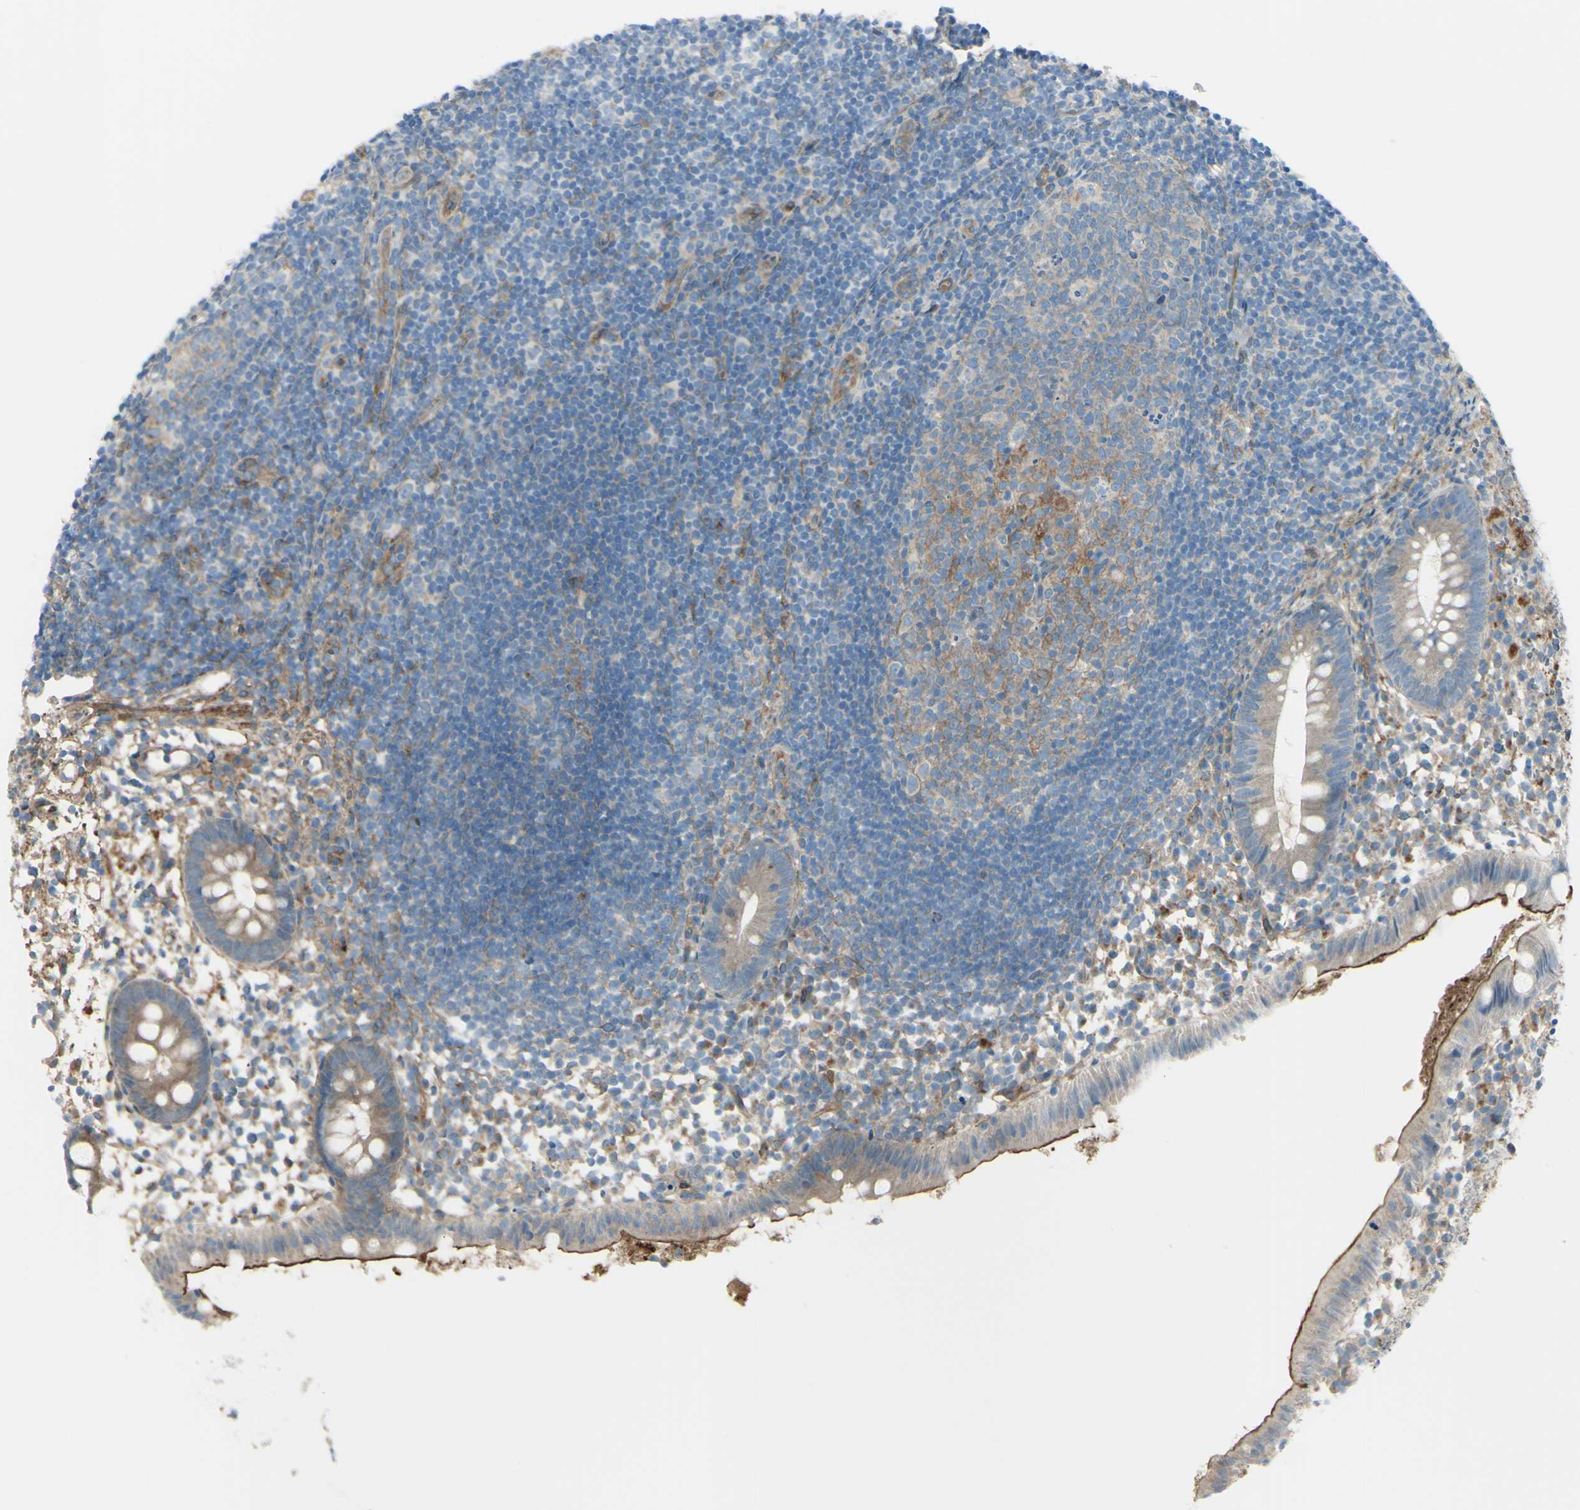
{"staining": {"intensity": "weak", "quantity": ">75%", "location": "cytoplasmic/membranous"}, "tissue": "appendix", "cell_type": "Glandular cells", "image_type": "normal", "snomed": [{"axis": "morphology", "description": "Normal tissue, NOS"}, {"axis": "topography", "description": "Appendix"}], "caption": "An image showing weak cytoplasmic/membranous positivity in about >75% of glandular cells in benign appendix, as visualized by brown immunohistochemical staining.", "gene": "PCDHGA10", "patient": {"sex": "female", "age": 20}}